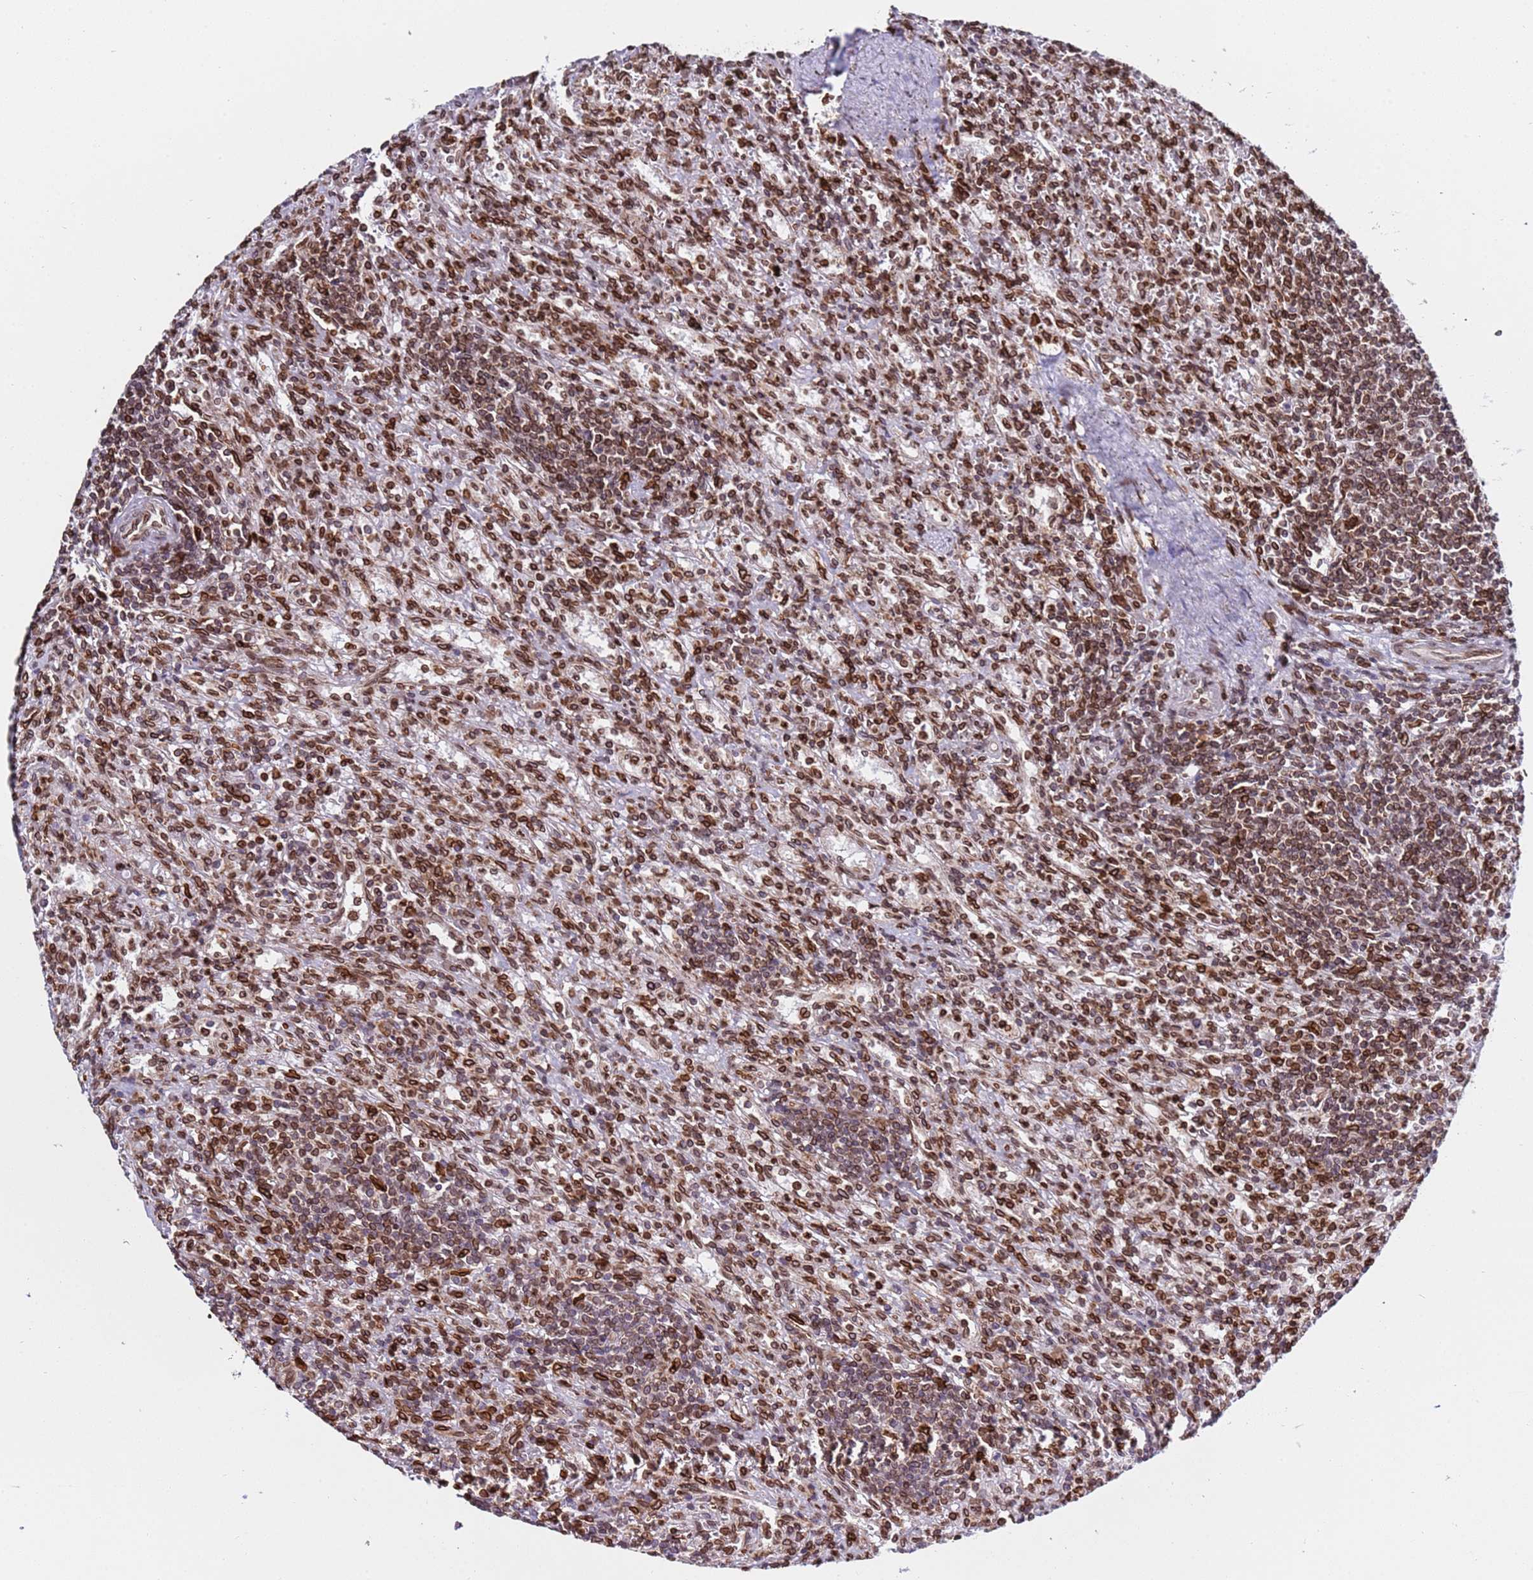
{"staining": {"intensity": "moderate", "quantity": ">75%", "location": "nuclear"}, "tissue": "lymphoma", "cell_type": "Tumor cells", "image_type": "cancer", "snomed": [{"axis": "morphology", "description": "Malignant lymphoma, non-Hodgkin's type, Low grade"}, {"axis": "topography", "description": "Spleen"}], "caption": "Low-grade malignant lymphoma, non-Hodgkin's type stained for a protein demonstrates moderate nuclear positivity in tumor cells.", "gene": "TOR1AIP1", "patient": {"sex": "male", "age": 76}}